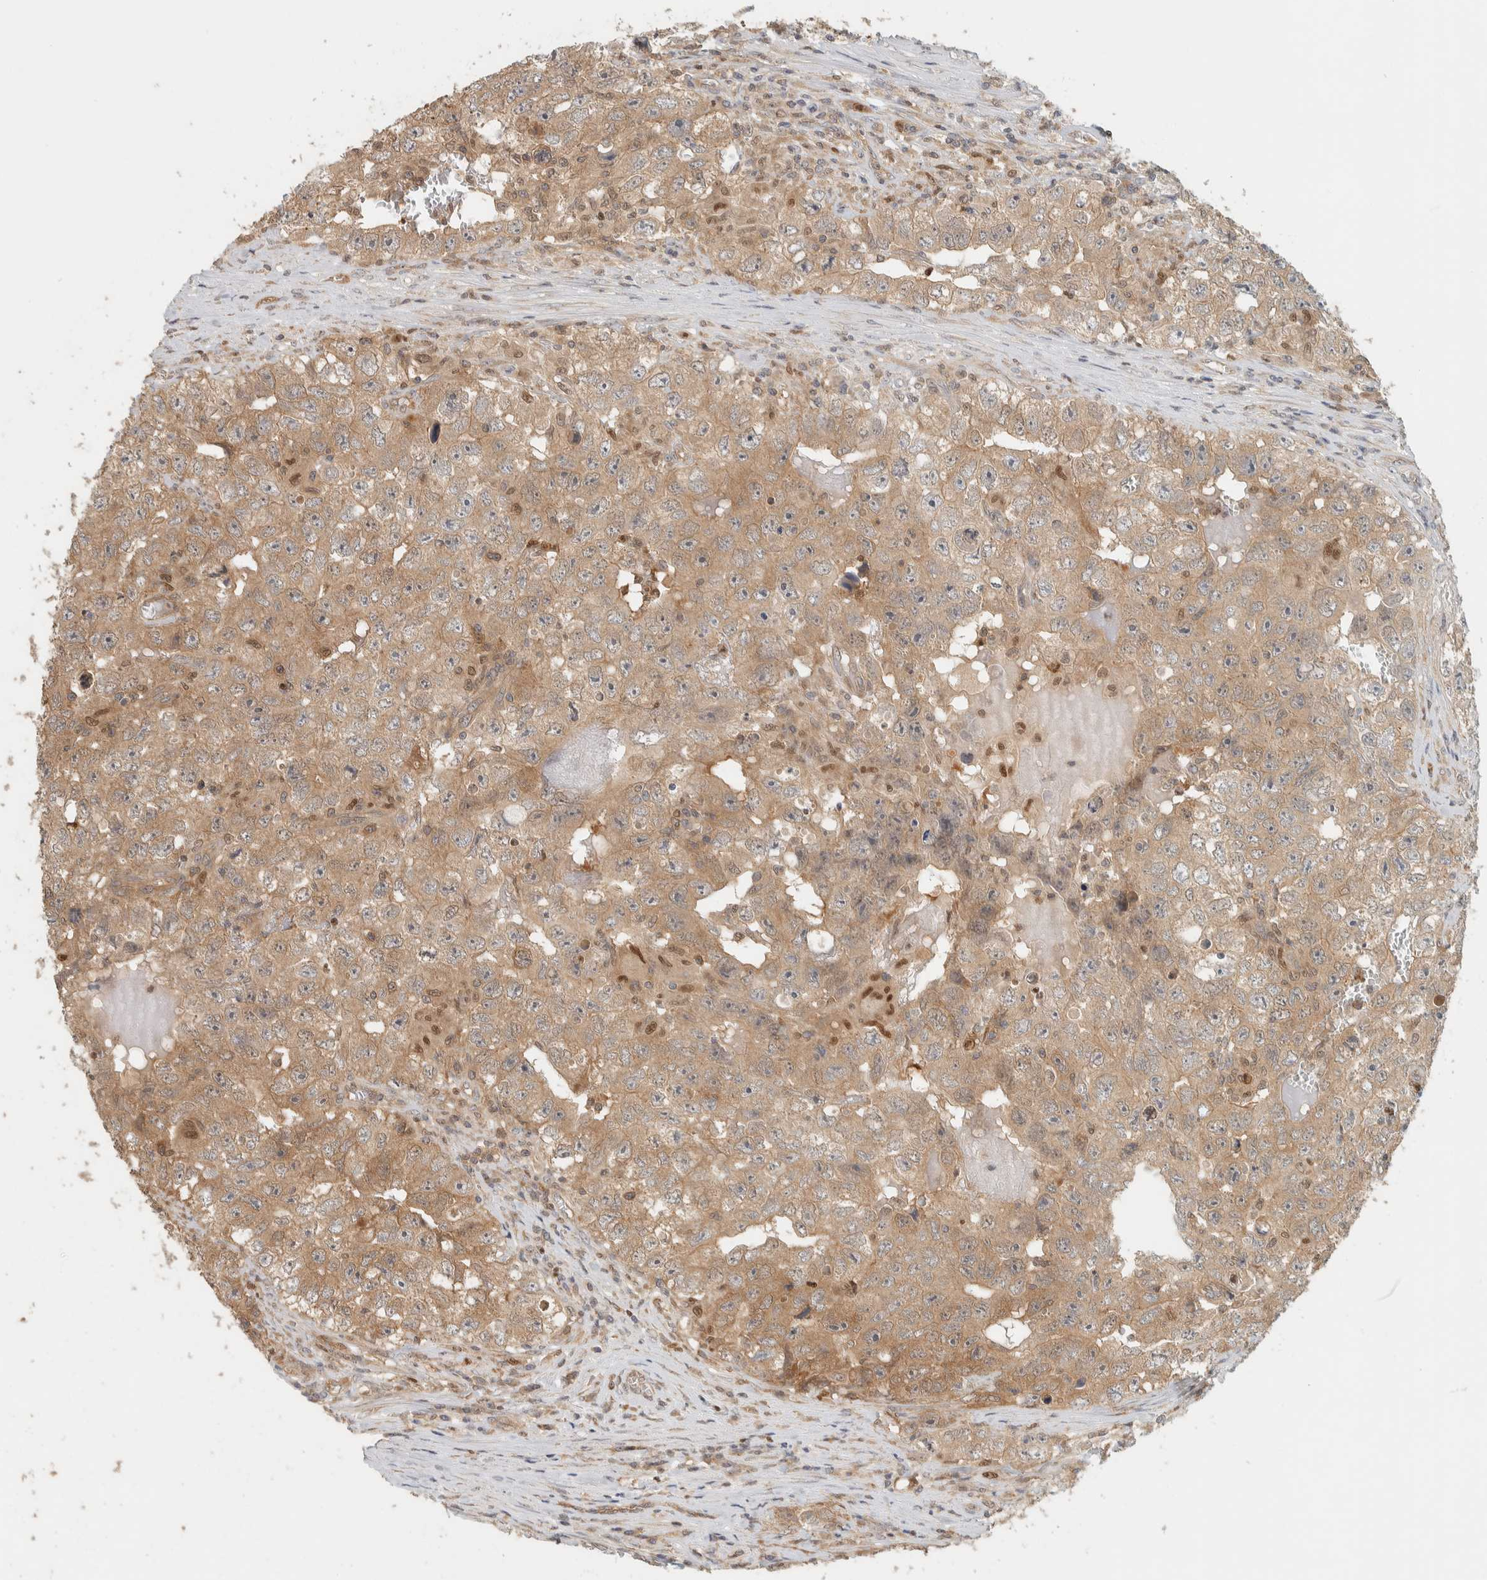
{"staining": {"intensity": "moderate", "quantity": ">75%", "location": "cytoplasmic/membranous"}, "tissue": "testis cancer", "cell_type": "Tumor cells", "image_type": "cancer", "snomed": [{"axis": "morphology", "description": "Seminoma, NOS"}, {"axis": "morphology", "description": "Carcinoma, Embryonal, NOS"}, {"axis": "topography", "description": "Testis"}], "caption": "Testis cancer stained for a protein exhibits moderate cytoplasmic/membranous positivity in tumor cells.", "gene": "ADSS2", "patient": {"sex": "male", "age": 43}}